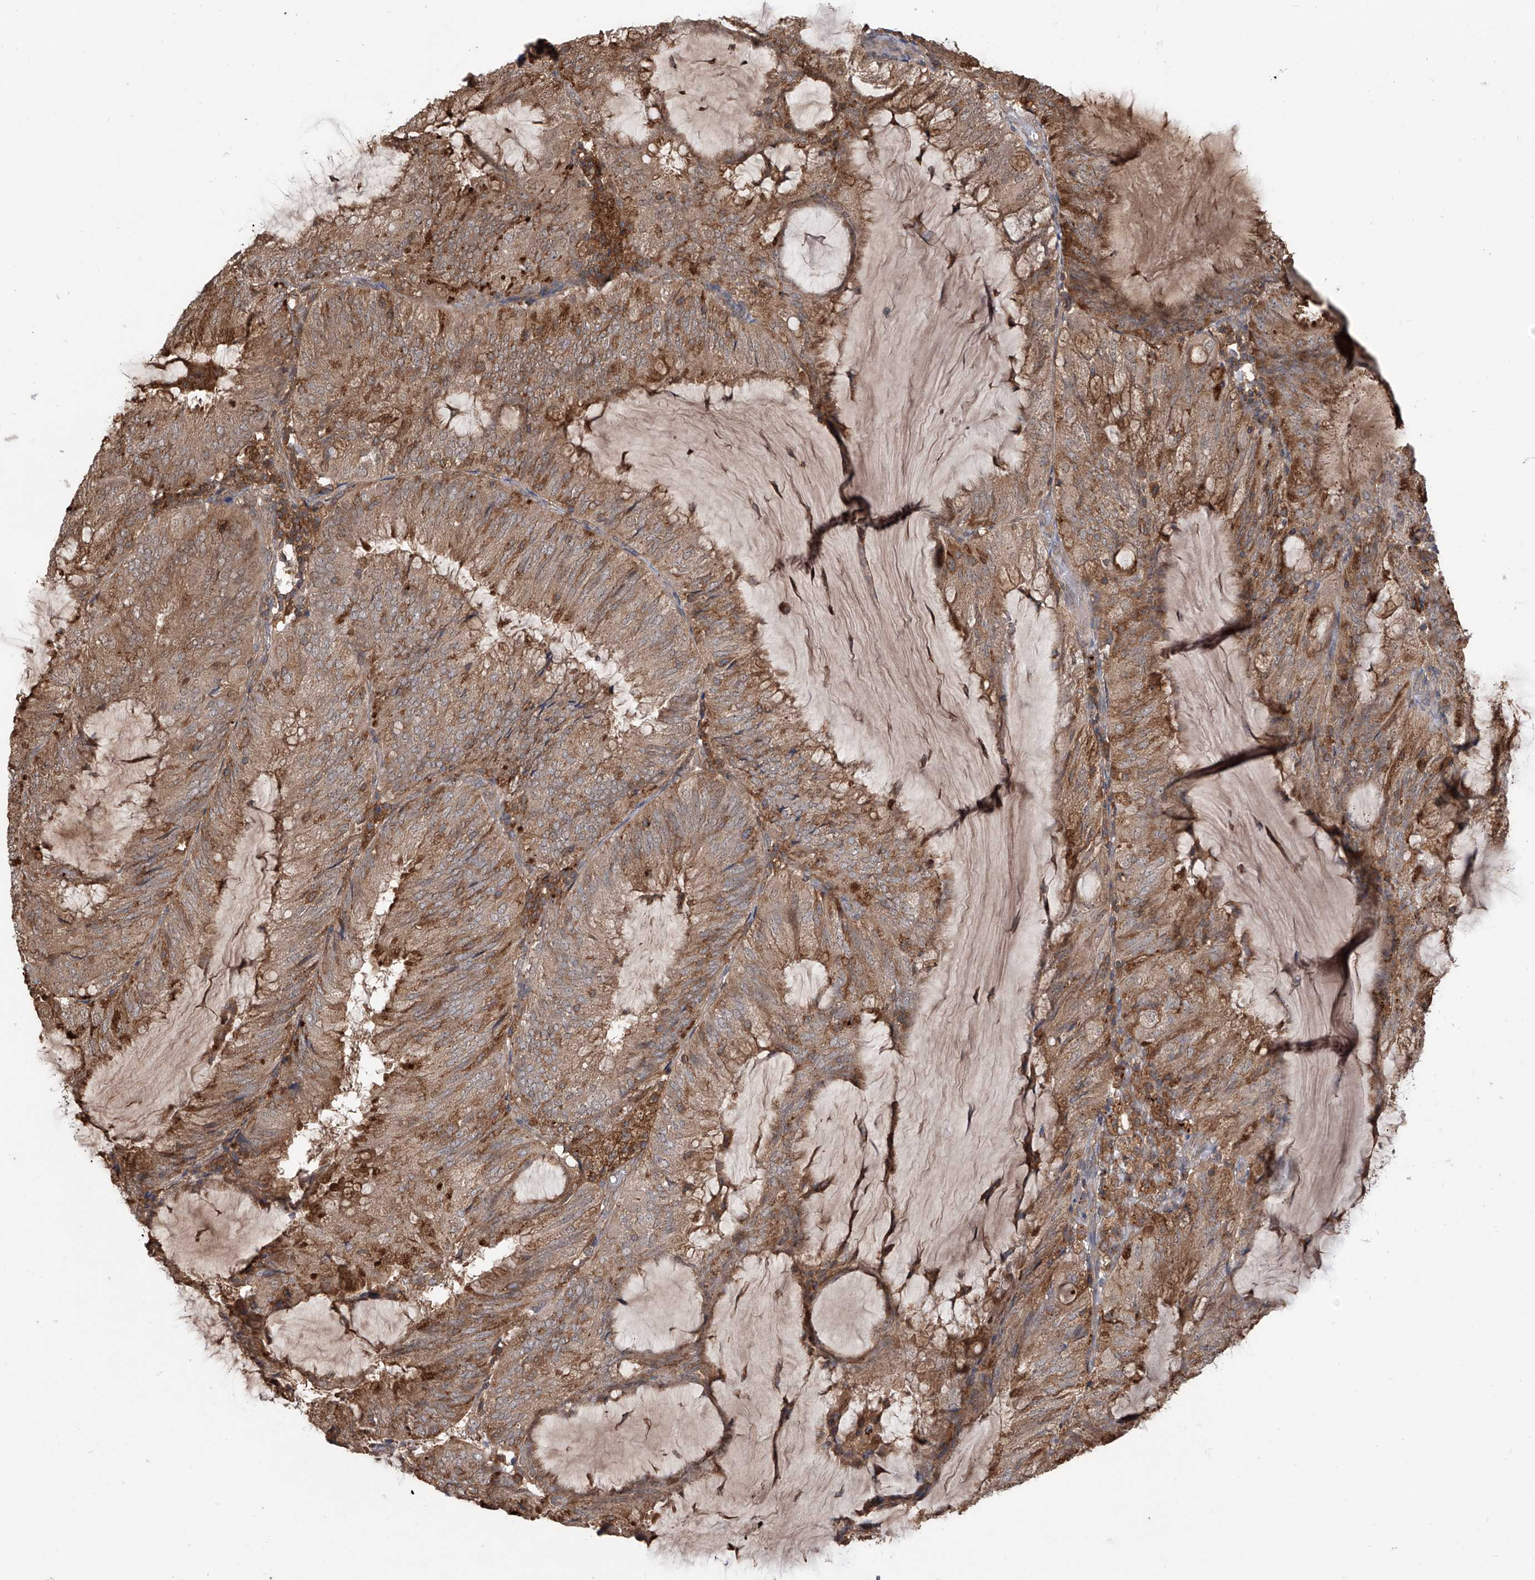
{"staining": {"intensity": "moderate", "quantity": ">75%", "location": "cytoplasmic/membranous"}, "tissue": "endometrial cancer", "cell_type": "Tumor cells", "image_type": "cancer", "snomed": [{"axis": "morphology", "description": "Adenocarcinoma, NOS"}, {"axis": "topography", "description": "Endometrium"}], "caption": "About >75% of tumor cells in adenocarcinoma (endometrial) show moderate cytoplasmic/membranous protein positivity as visualized by brown immunohistochemical staining.", "gene": "HOXC8", "patient": {"sex": "female", "age": 81}}